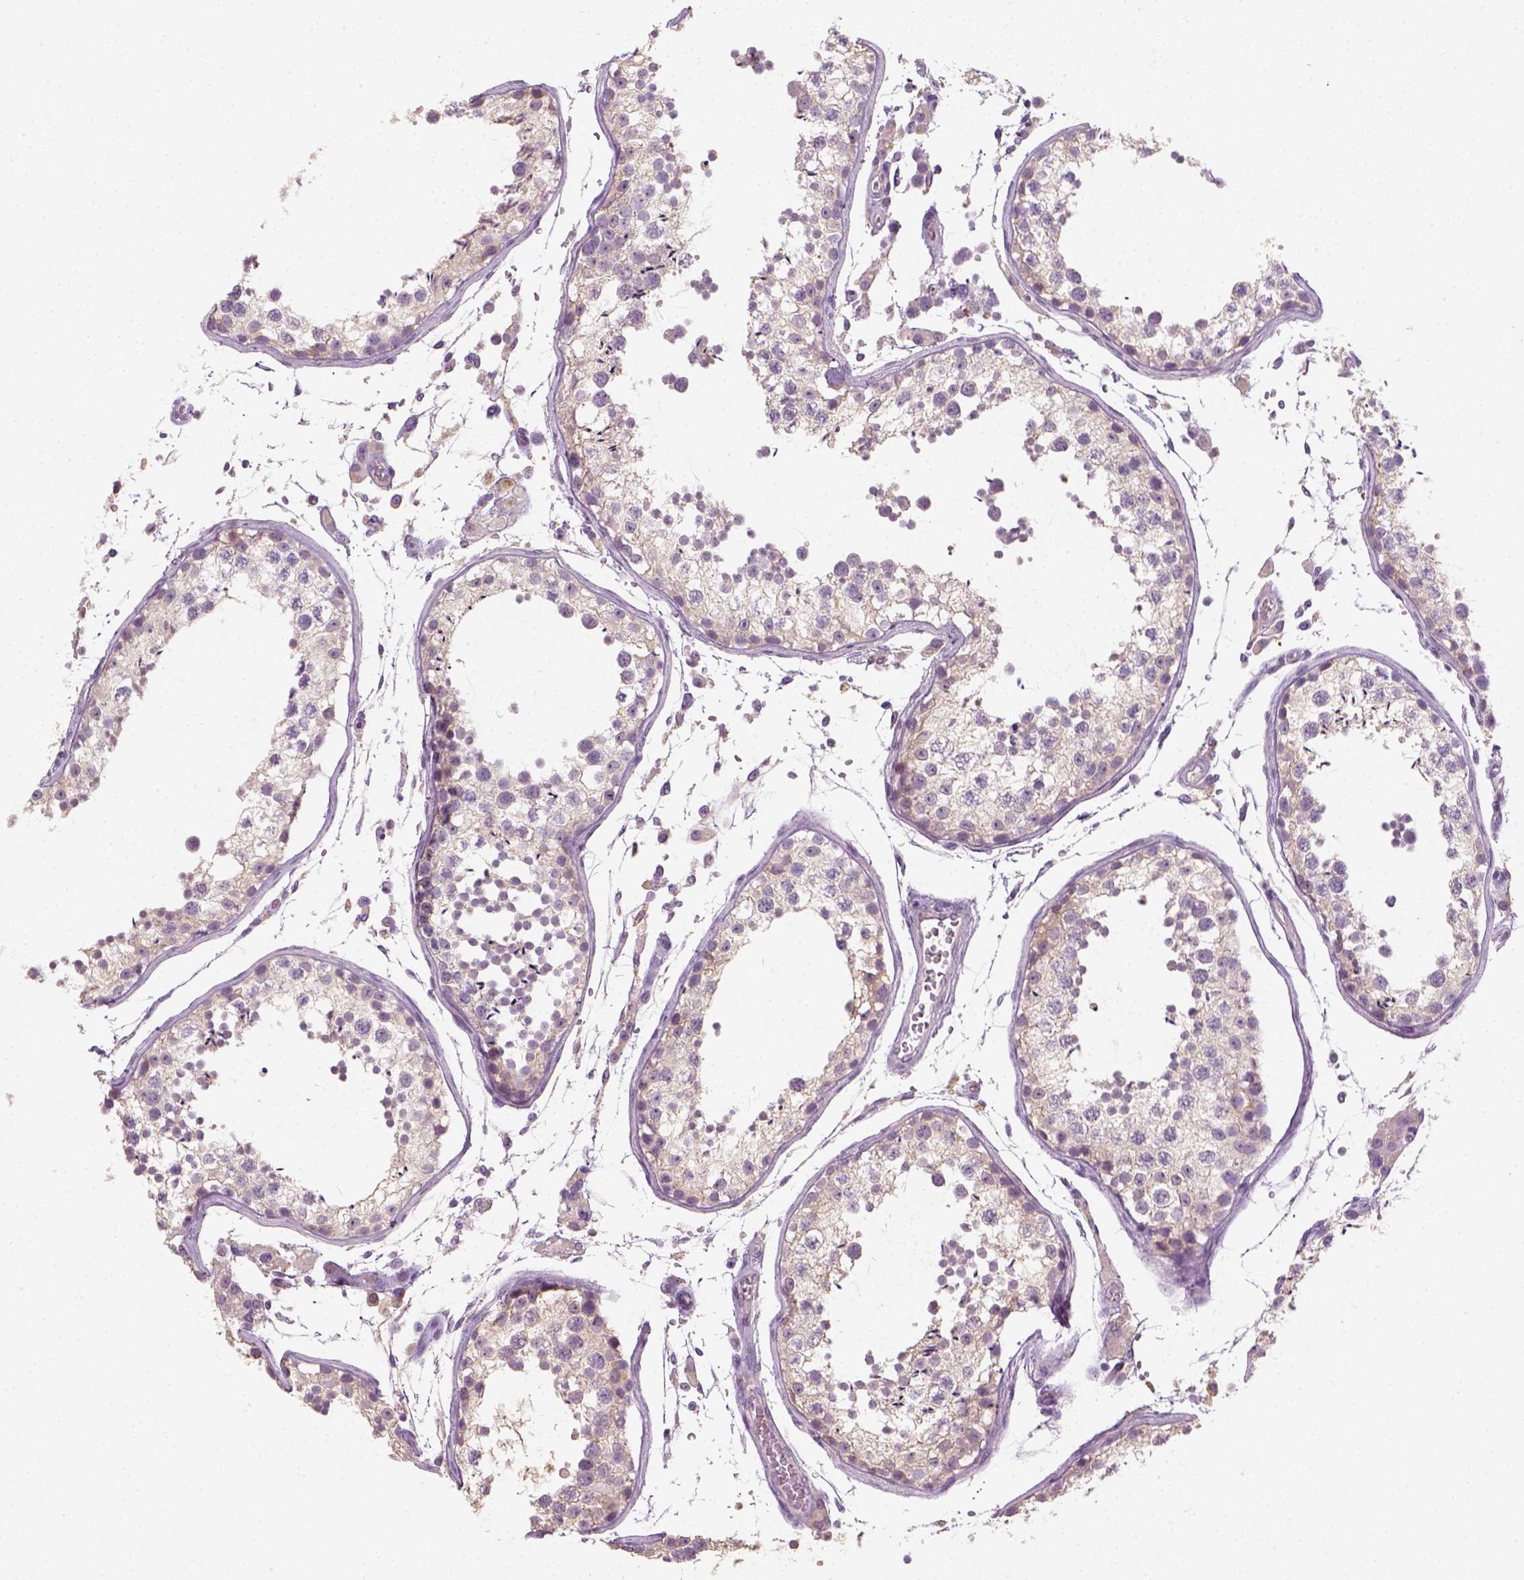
{"staining": {"intensity": "negative", "quantity": "none", "location": "none"}, "tissue": "testis", "cell_type": "Cells in seminiferous ducts", "image_type": "normal", "snomed": [{"axis": "morphology", "description": "Normal tissue, NOS"}, {"axis": "topography", "description": "Testis"}], "caption": "This micrograph is of normal testis stained with immunohistochemistry (IHC) to label a protein in brown with the nuclei are counter-stained blue. There is no positivity in cells in seminiferous ducts.", "gene": "FAM163B", "patient": {"sex": "male", "age": 29}}